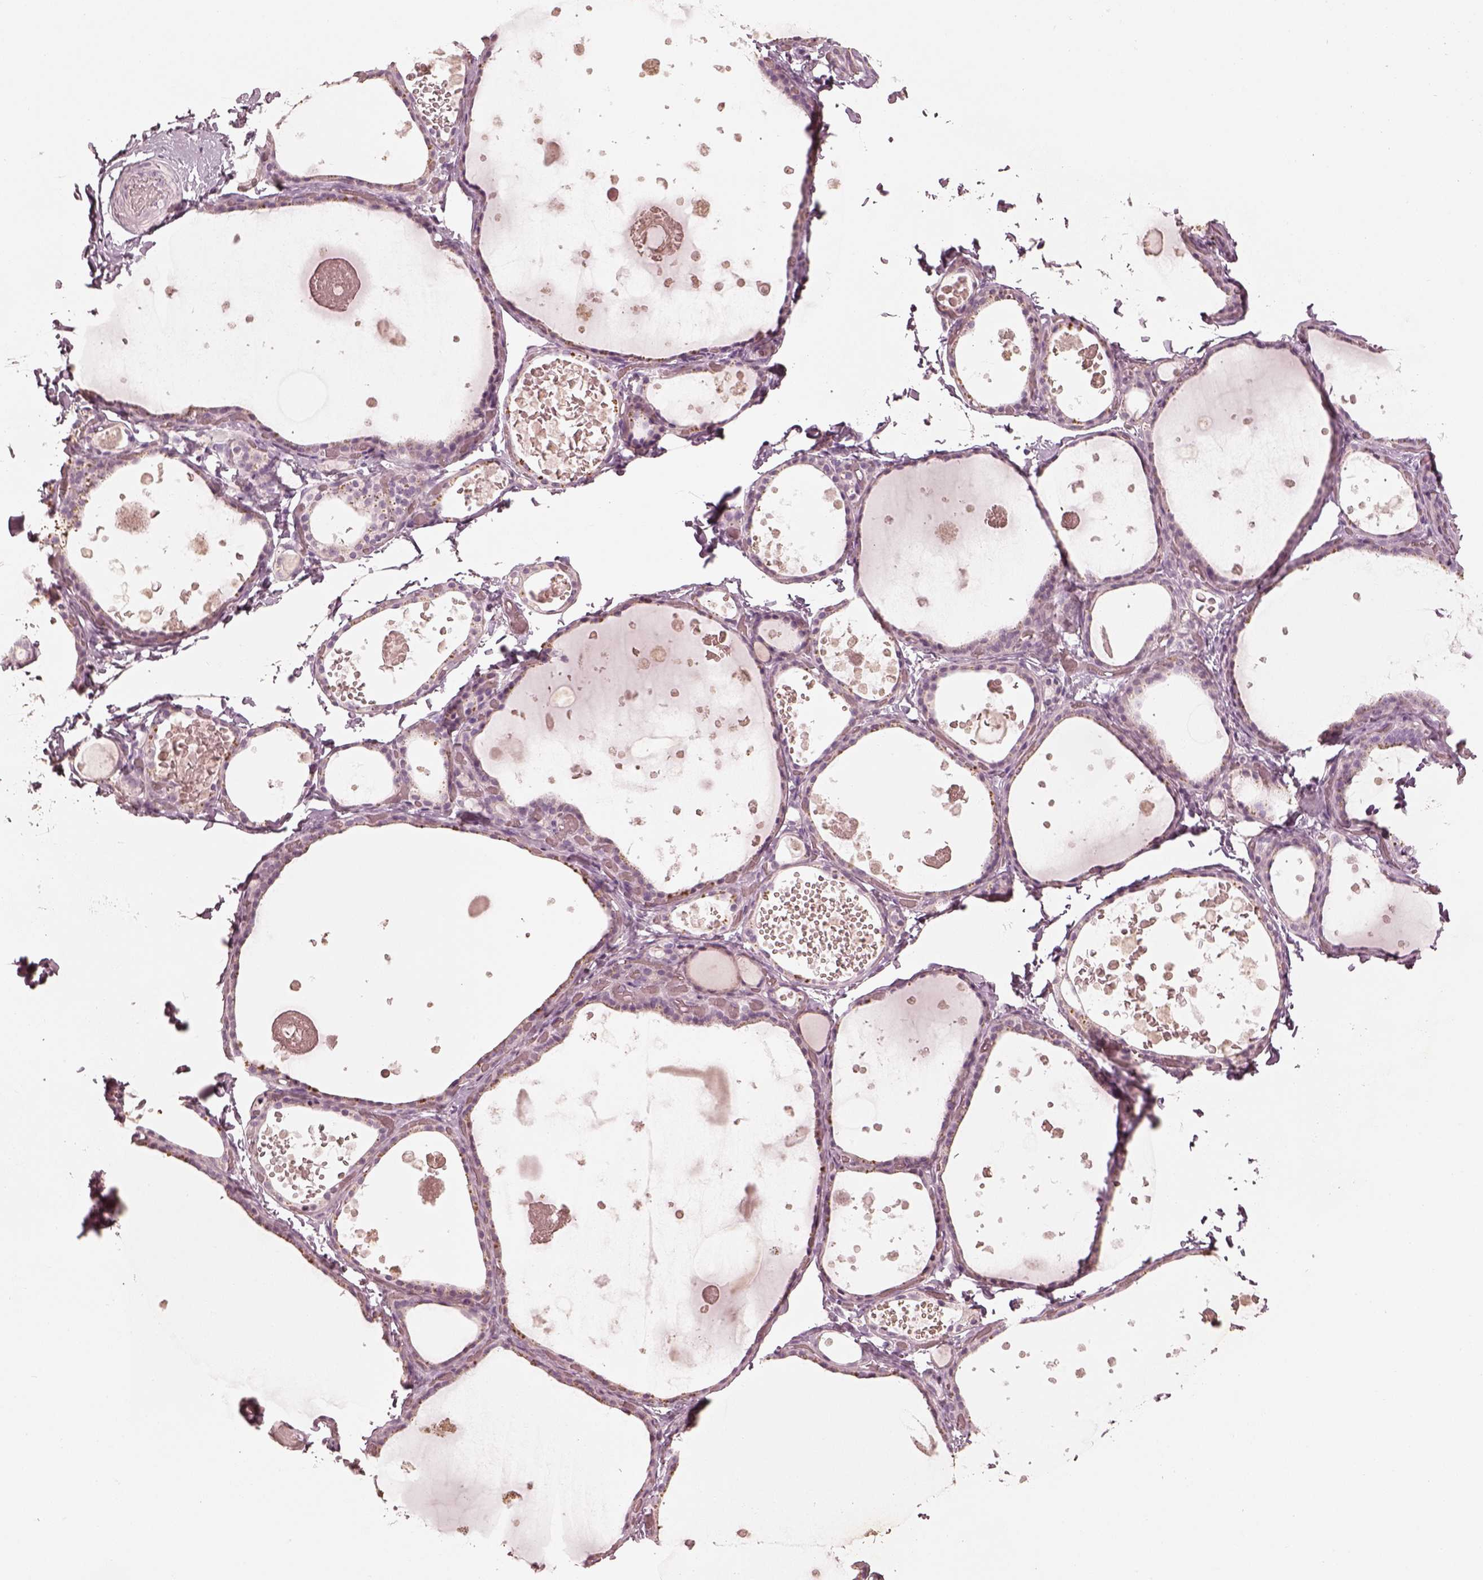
{"staining": {"intensity": "negative", "quantity": "none", "location": "none"}, "tissue": "thyroid gland", "cell_type": "Glandular cells", "image_type": "normal", "snomed": [{"axis": "morphology", "description": "Normal tissue, NOS"}, {"axis": "topography", "description": "Thyroid gland"}], "caption": "Immunohistochemistry (IHC) of benign thyroid gland demonstrates no expression in glandular cells.", "gene": "SPATA6L", "patient": {"sex": "female", "age": 56}}